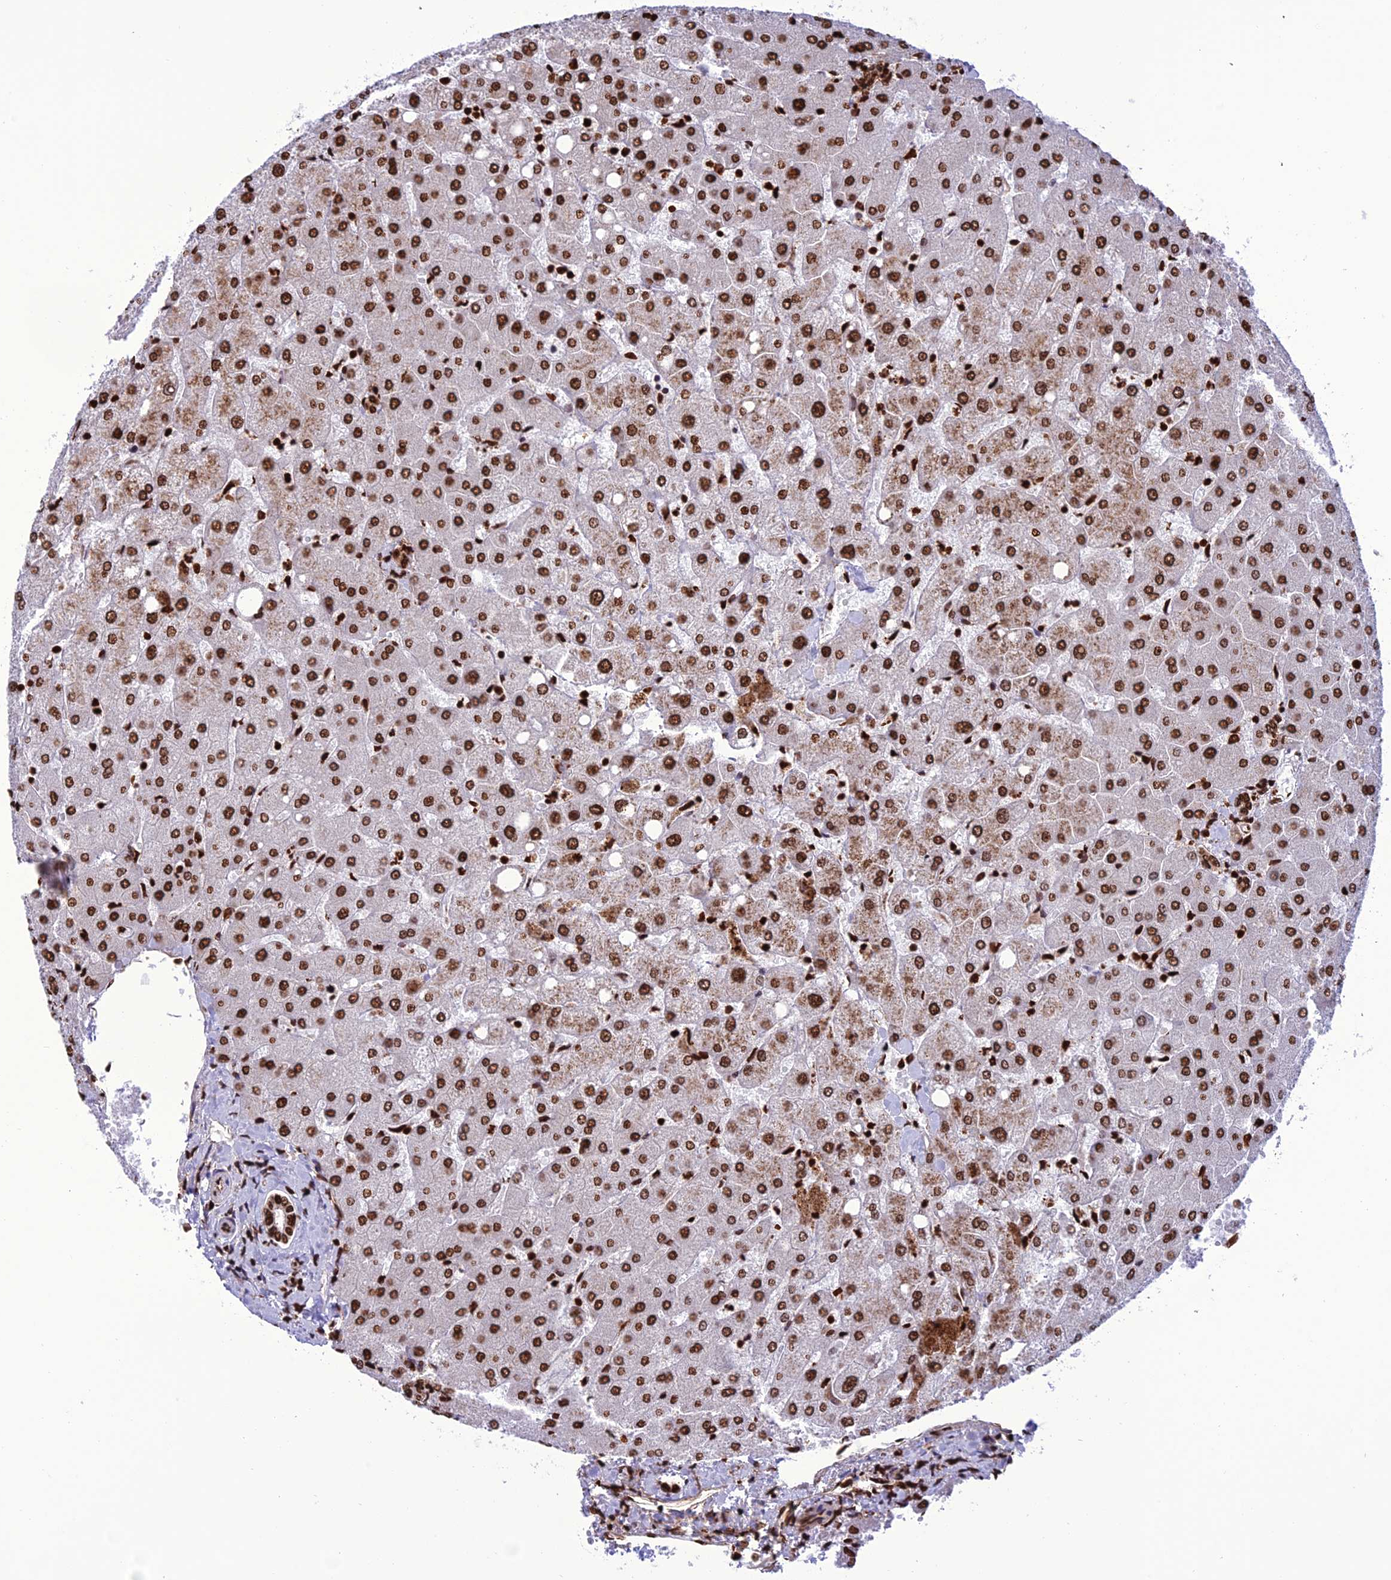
{"staining": {"intensity": "strong", "quantity": ">75%", "location": "nuclear"}, "tissue": "liver", "cell_type": "Cholangiocytes", "image_type": "normal", "snomed": [{"axis": "morphology", "description": "Normal tissue, NOS"}, {"axis": "topography", "description": "Liver"}], "caption": "An immunohistochemistry (IHC) image of unremarkable tissue is shown. Protein staining in brown shows strong nuclear positivity in liver within cholangiocytes. The protein is stained brown, and the nuclei are stained in blue (DAB IHC with brightfield microscopy, high magnification).", "gene": "INO80E", "patient": {"sex": "female", "age": 54}}